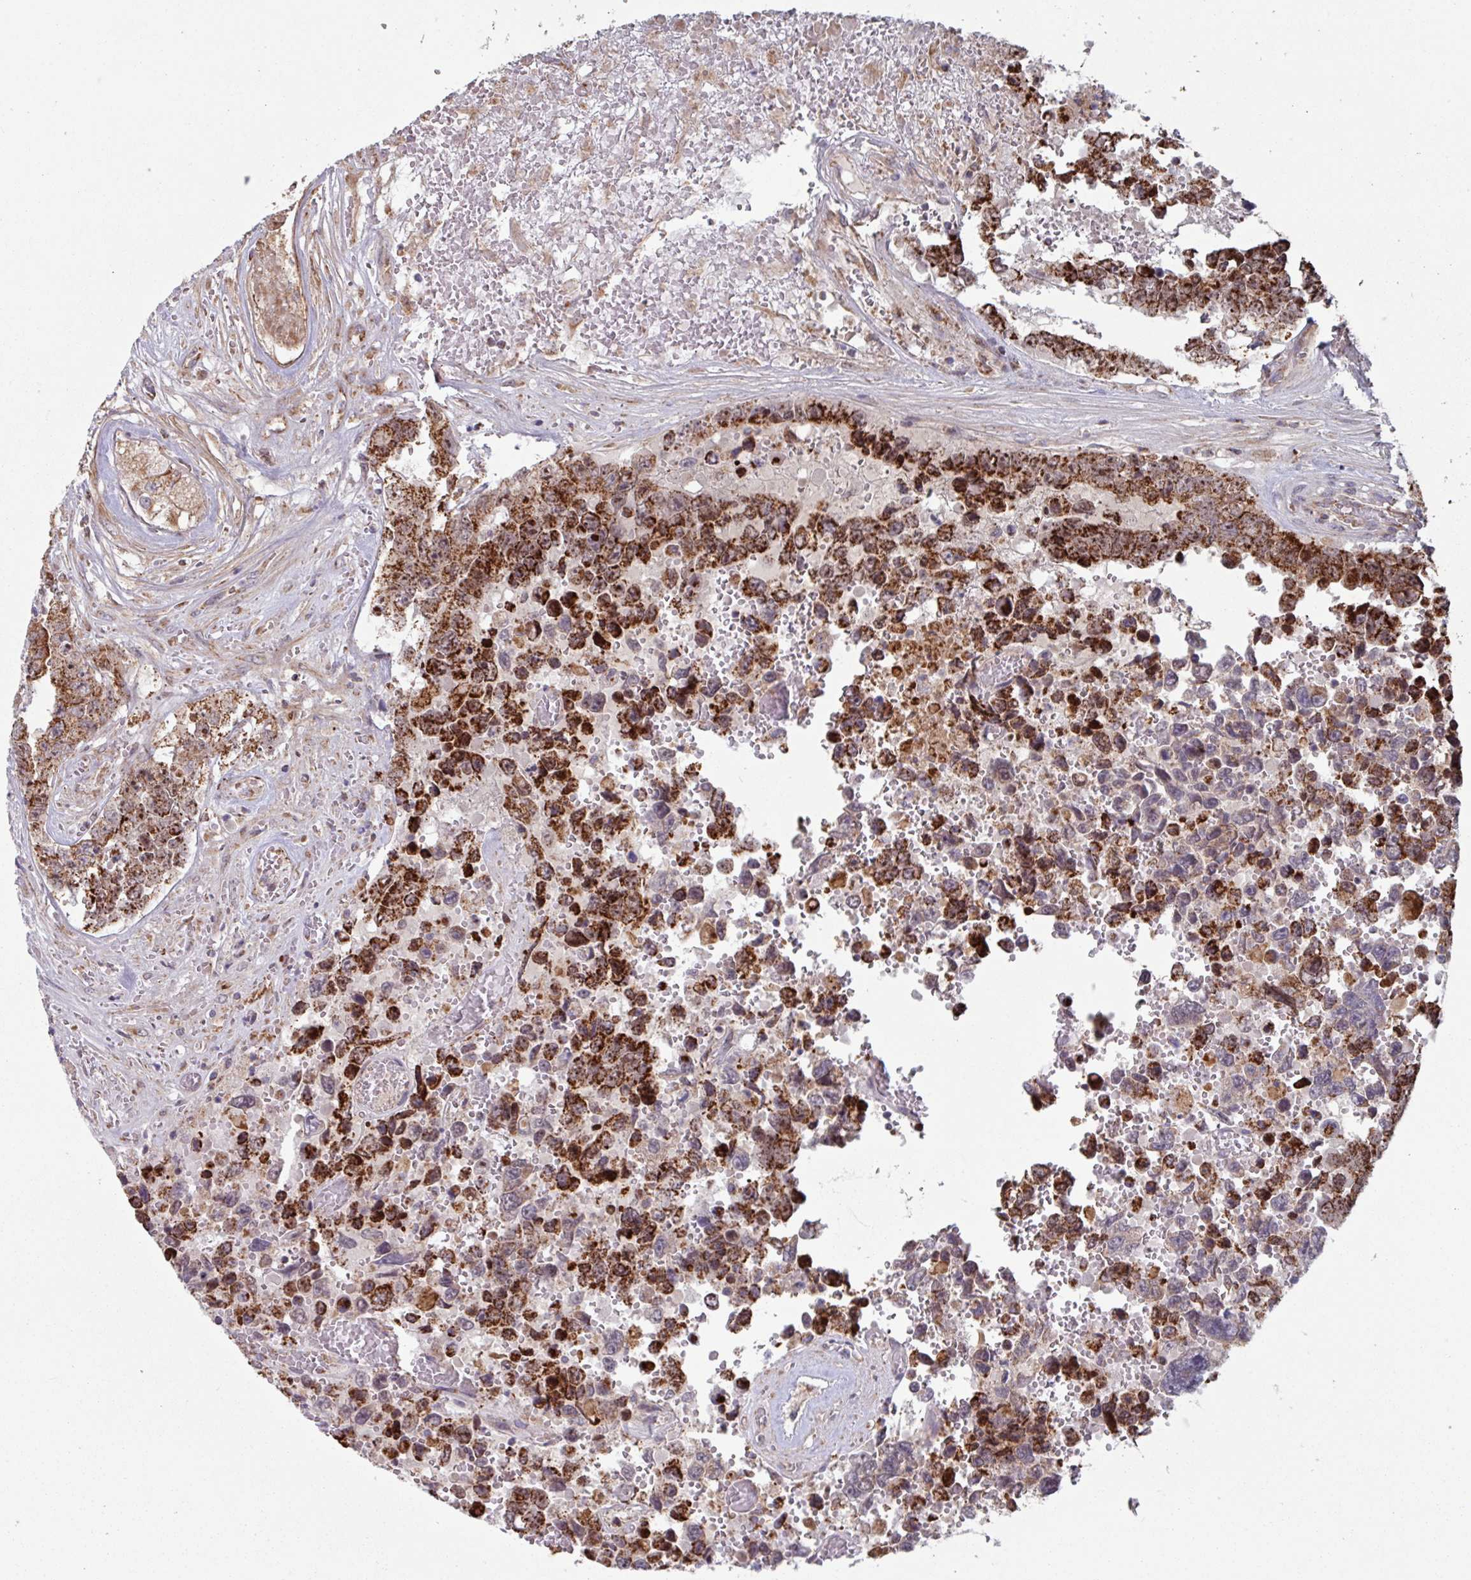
{"staining": {"intensity": "strong", "quantity": ">75%", "location": "cytoplasmic/membranous"}, "tissue": "testis cancer", "cell_type": "Tumor cells", "image_type": "cancer", "snomed": [{"axis": "morphology", "description": "Normal tissue, NOS"}, {"axis": "morphology", "description": "Carcinoma, Embryonal, NOS"}, {"axis": "topography", "description": "Testis"}, {"axis": "topography", "description": "Epididymis"}], "caption": "Strong cytoplasmic/membranous protein expression is appreciated in about >75% of tumor cells in testis cancer.", "gene": "COX7C", "patient": {"sex": "male", "age": 25}}